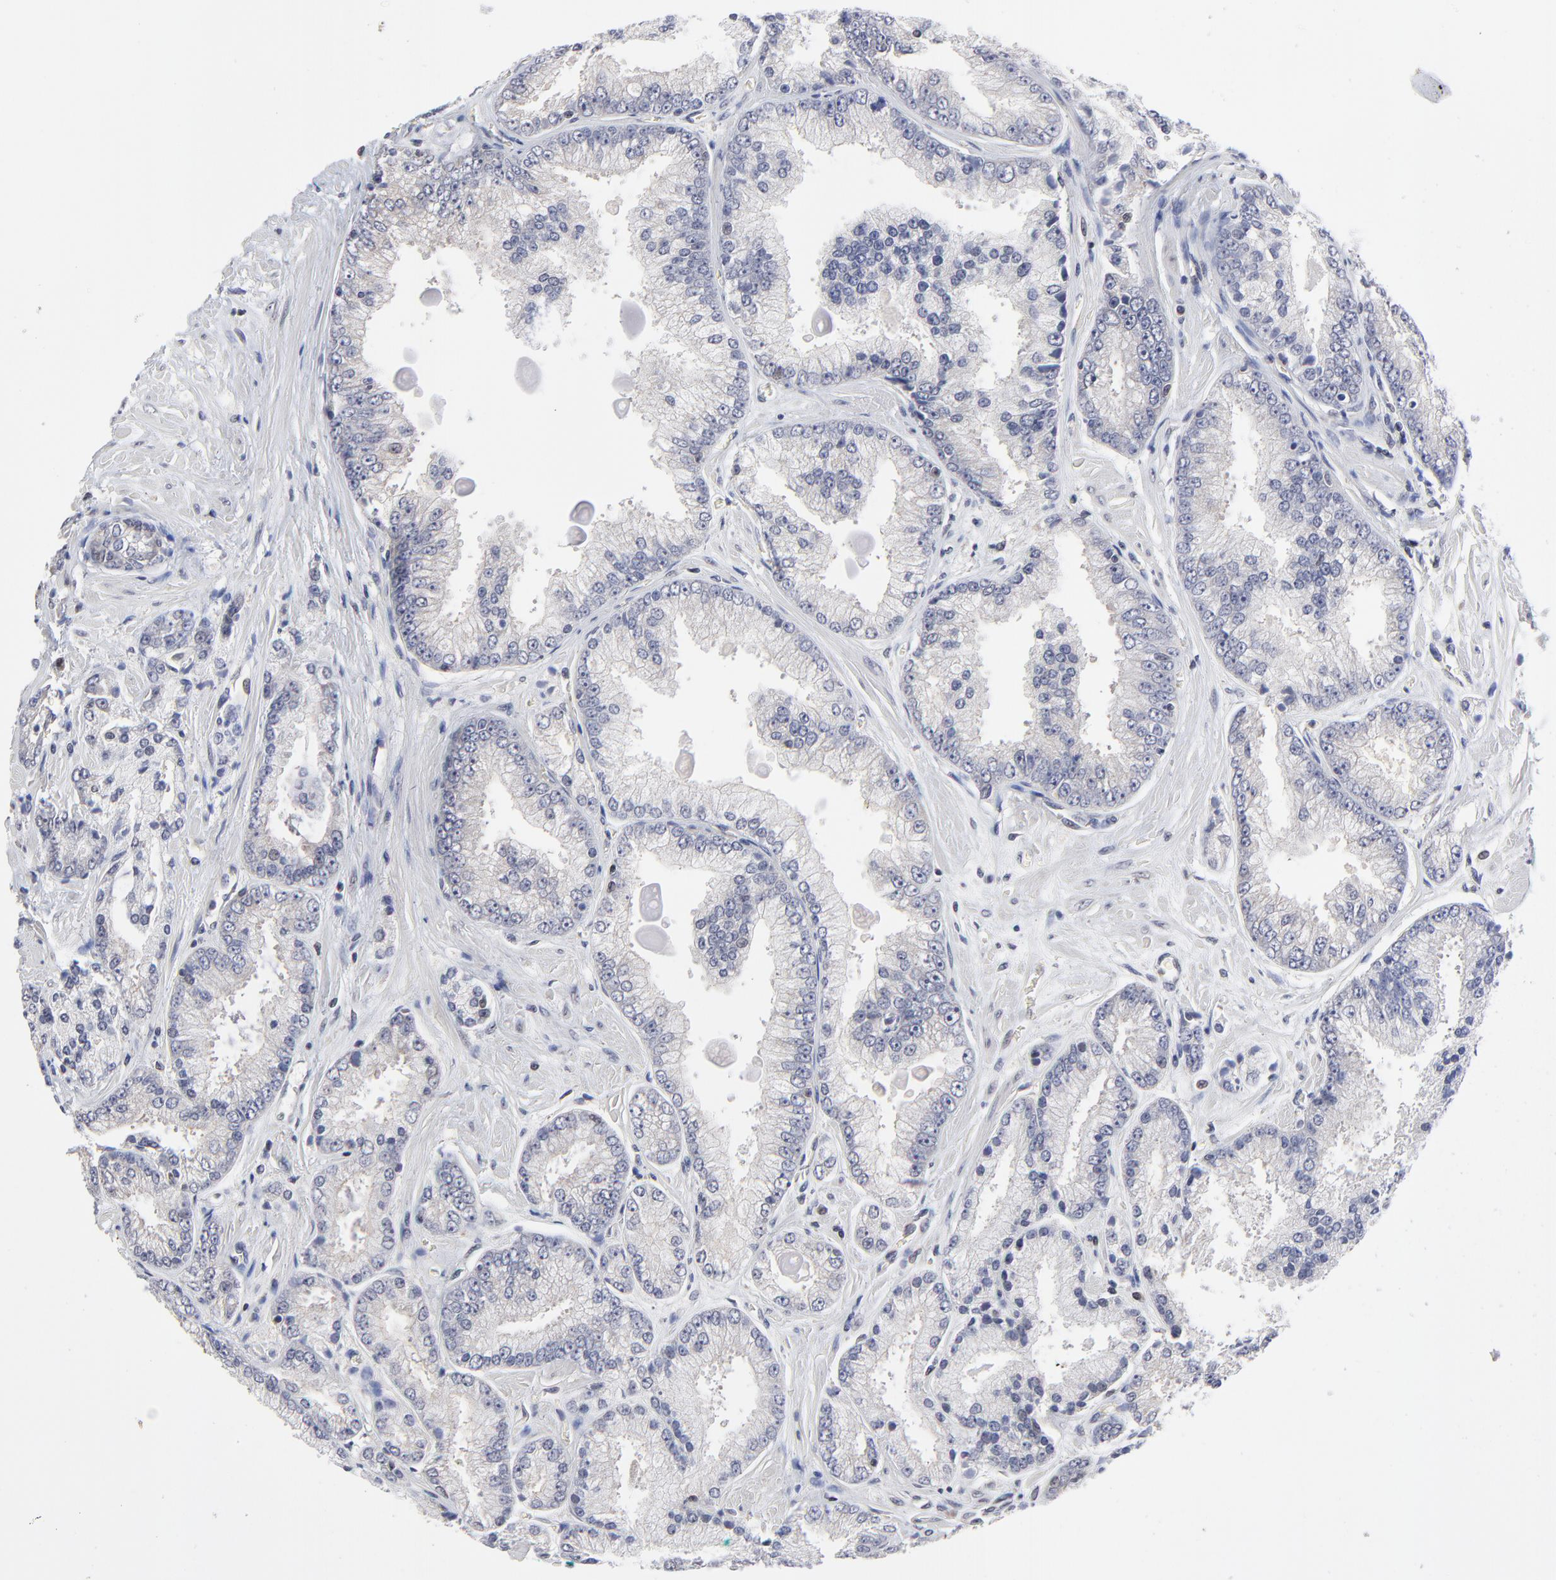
{"staining": {"intensity": "negative", "quantity": "none", "location": "none"}, "tissue": "prostate cancer", "cell_type": "Tumor cells", "image_type": "cancer", "snomed": [{"axis": "morphology", "description": "Adenocarcinoma, High grade"}, {"axis": "topography", "description": "Prostate"}], "caption": "Immunohistochemistry of prostate cancer (adenocarcinoma (high-grade)) exhibits no staining in tumor cells. The staining was performed using DAB (3,3'-diaminobenzidine) to visualize the protein expression in brown, while the nuclei were stained in blue with hematoxylin (Magnification: 20x).", "gene": "ZNF157", "patient": {"sex": "male", "age": 71}}